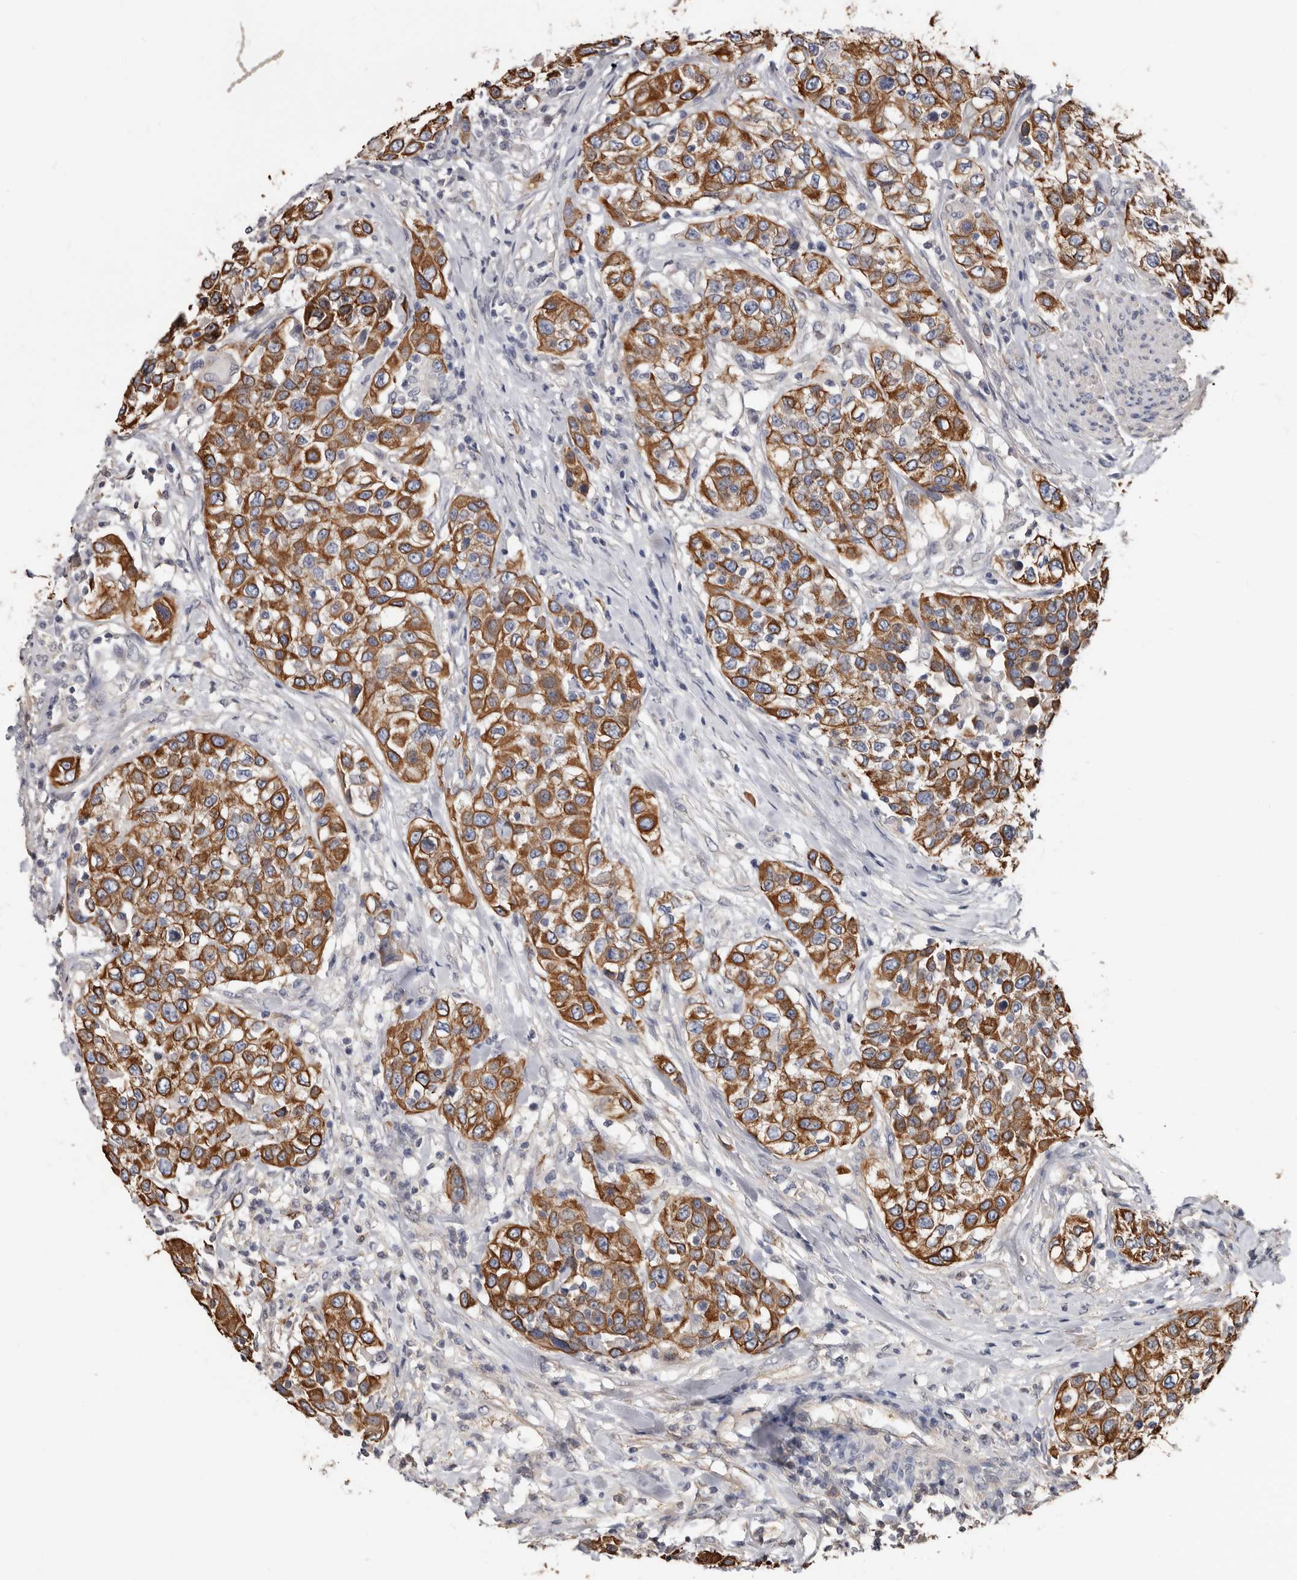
{"staining": {"intensity": "strong", "quantity": ">75%", "location": "cytoplasmic/membranous"}, "tissue": "urothelial cancer", "cell_type": "Tumor cells", "image_type": "cancer", "snomed": [{"axis": "morphology", "description": "Urothelial carcinoma, High grade"}, {"axis": "topography", "description": "Urinary bladder"}], "caption": "Immunohistochemical staining of human urothelial cancer demonstrates high levels of strong cytoplasmic/membranous positivity in approximately >75% of tumor cells.", "gene": "MRPL18", "patient": {"sex": "female", "age": 80}}